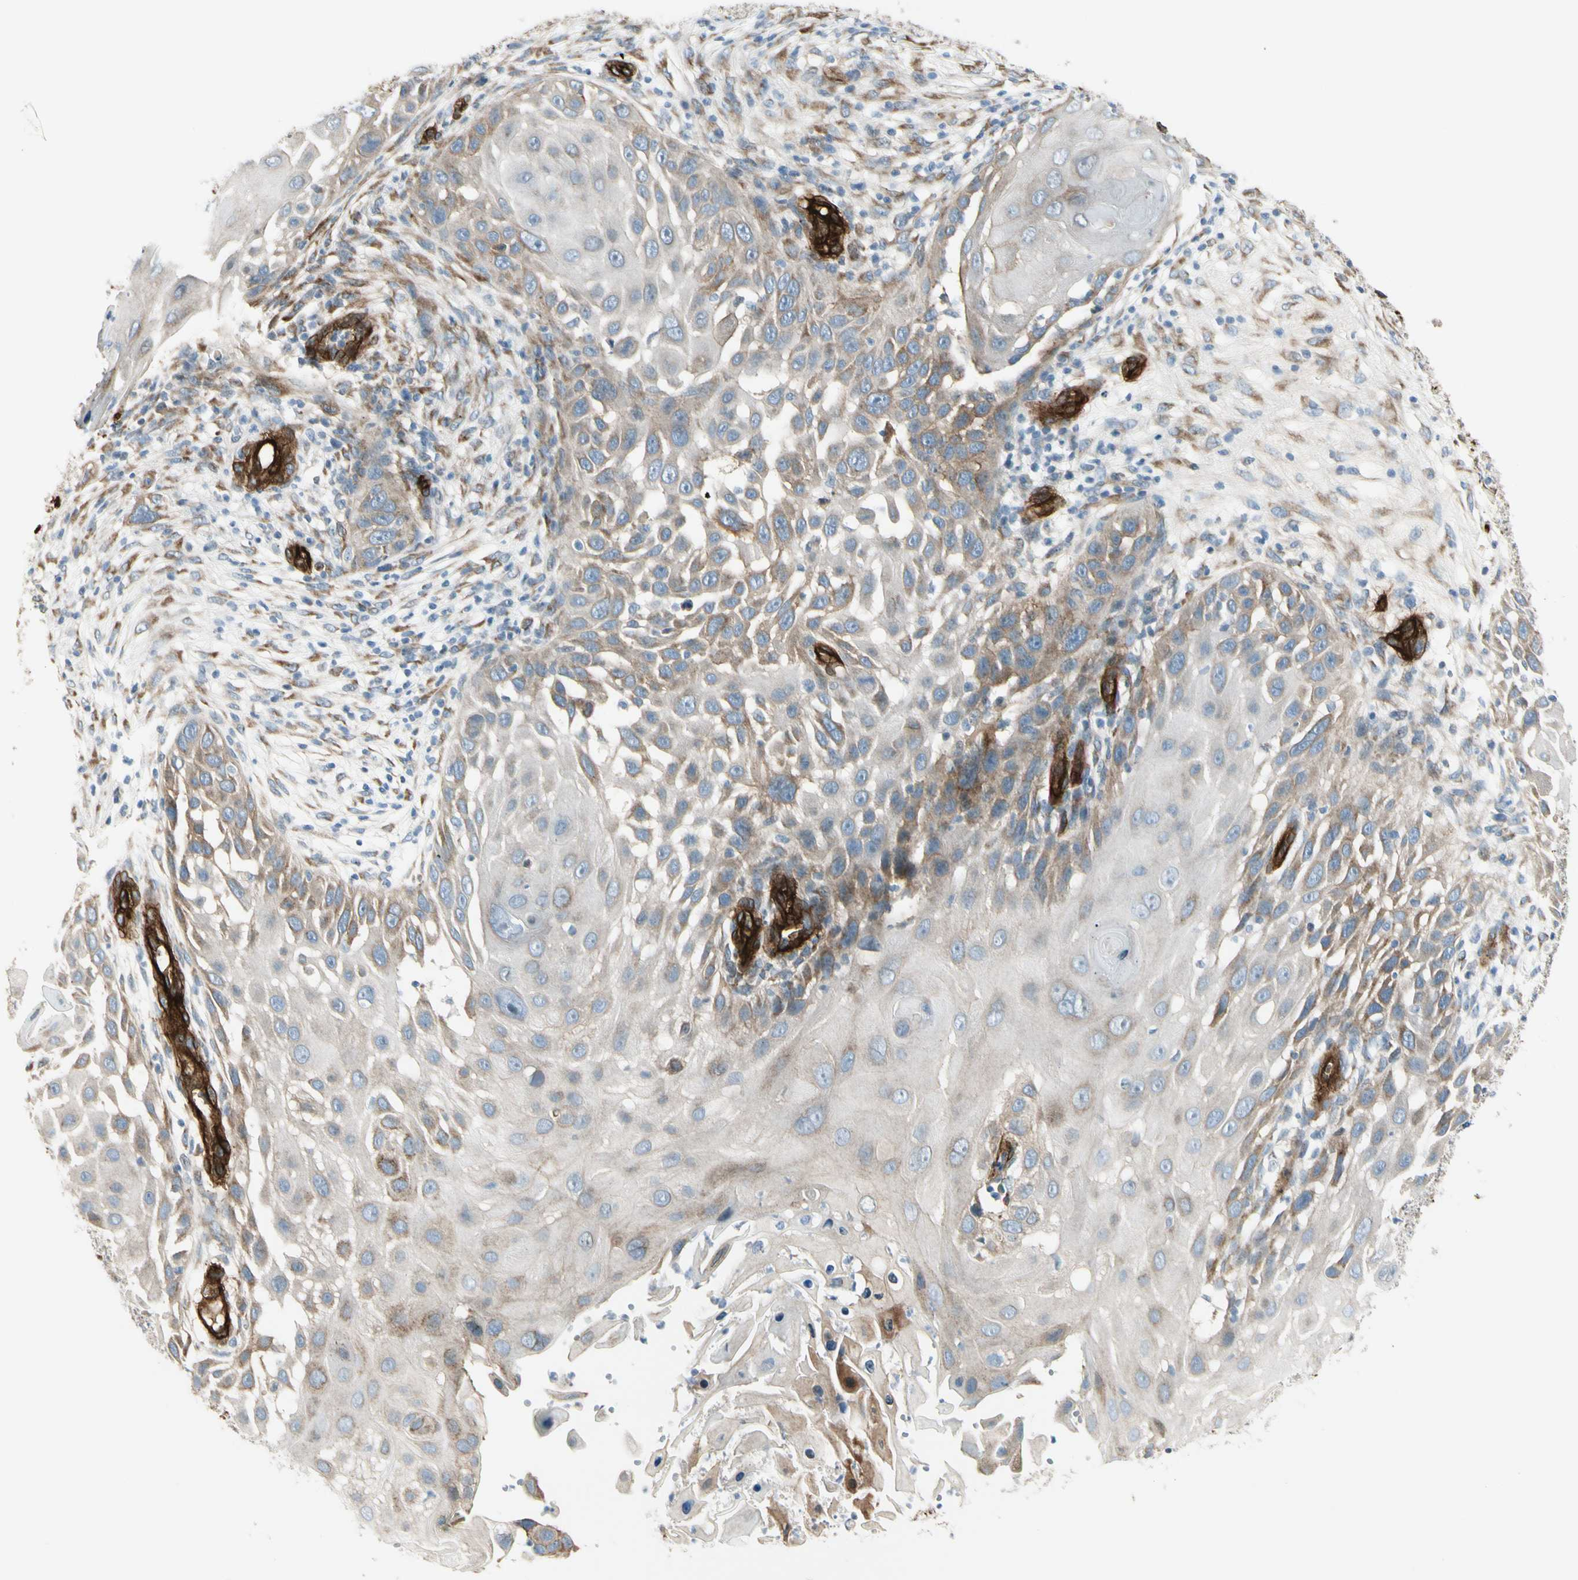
{"staining": {"intensity": "weak", "quantity": "<25%", "location": "cytoplasmic/membranous"}, "tissue": "skin cancer", "cell_type": "Tumor cells", "image_type": "cancer", "snomed": [{"axis": "morphology", "description": "Squamous cell carcinoma, NOS"}, {"axis": "topography", "description": "Skin"}], "caption": "This is a photomicrograph of IHC staining of squamous cell carcinoma (skin), which shows no expression in tumor cells.", "gene": "MCAM", "patient": {"sex": "female", "age": 44}}